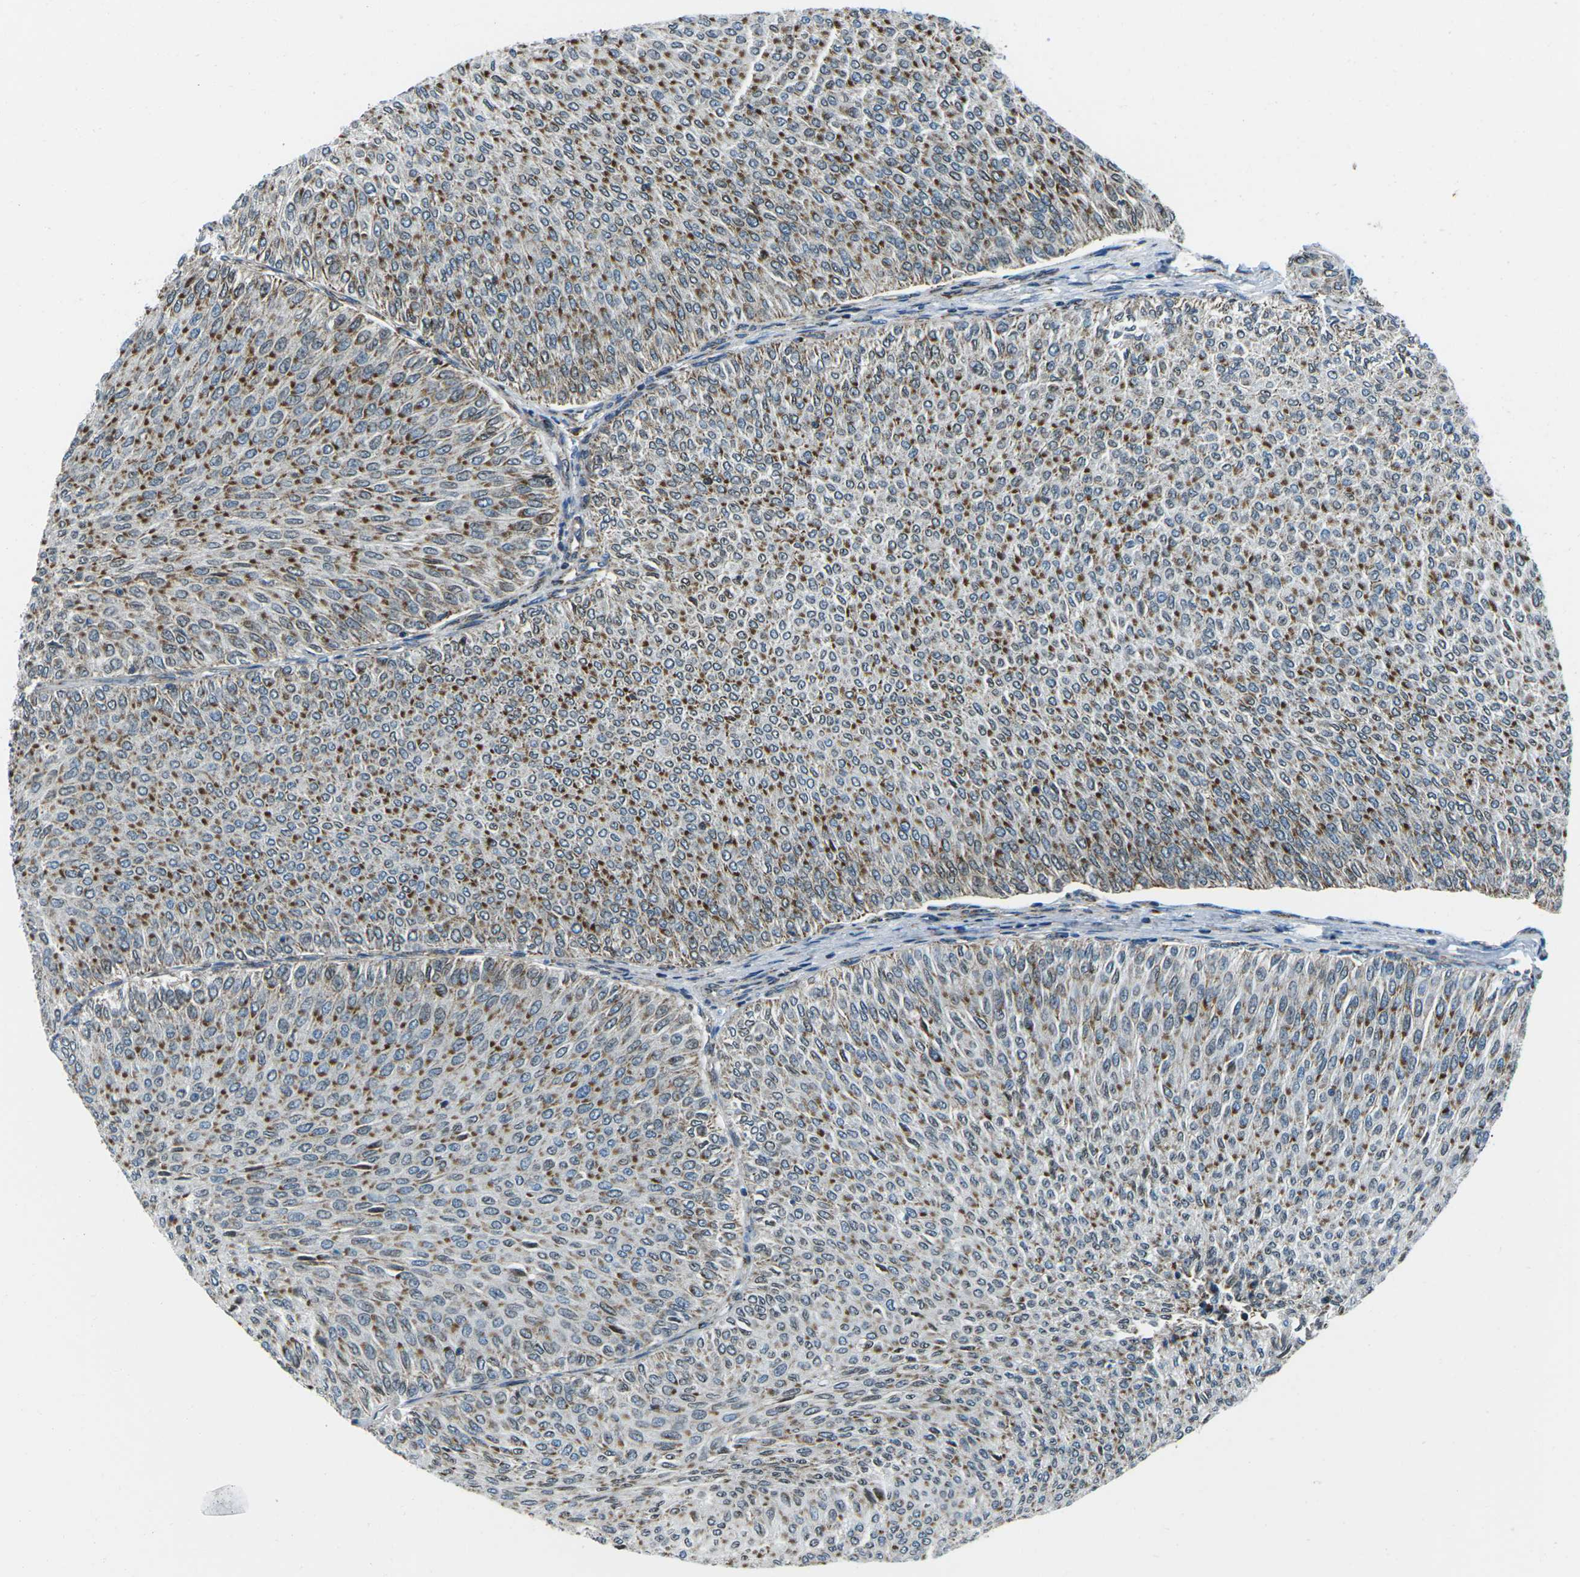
{"staining": {"intensity": "moderate", "quantity": ">75%", "location": "cytoplasmic/membranous"}, "tissue": "urothelial cancer", "cell_type": "Tumor cells", "image_type": "cancer", "snomed": [{"axis": "morphology", "description": "Urothelial carcinoma, Low grade"}, {"axis": "topography", "description": "Urinary bladder"}], "caption": "A micrograph of urothelial cancer stained for a protein displays moderate cytoplasmic/membranous brown staining in tumor cells.", "gene": "RFESD", "patient": {"sex": "male", "age": 78}}